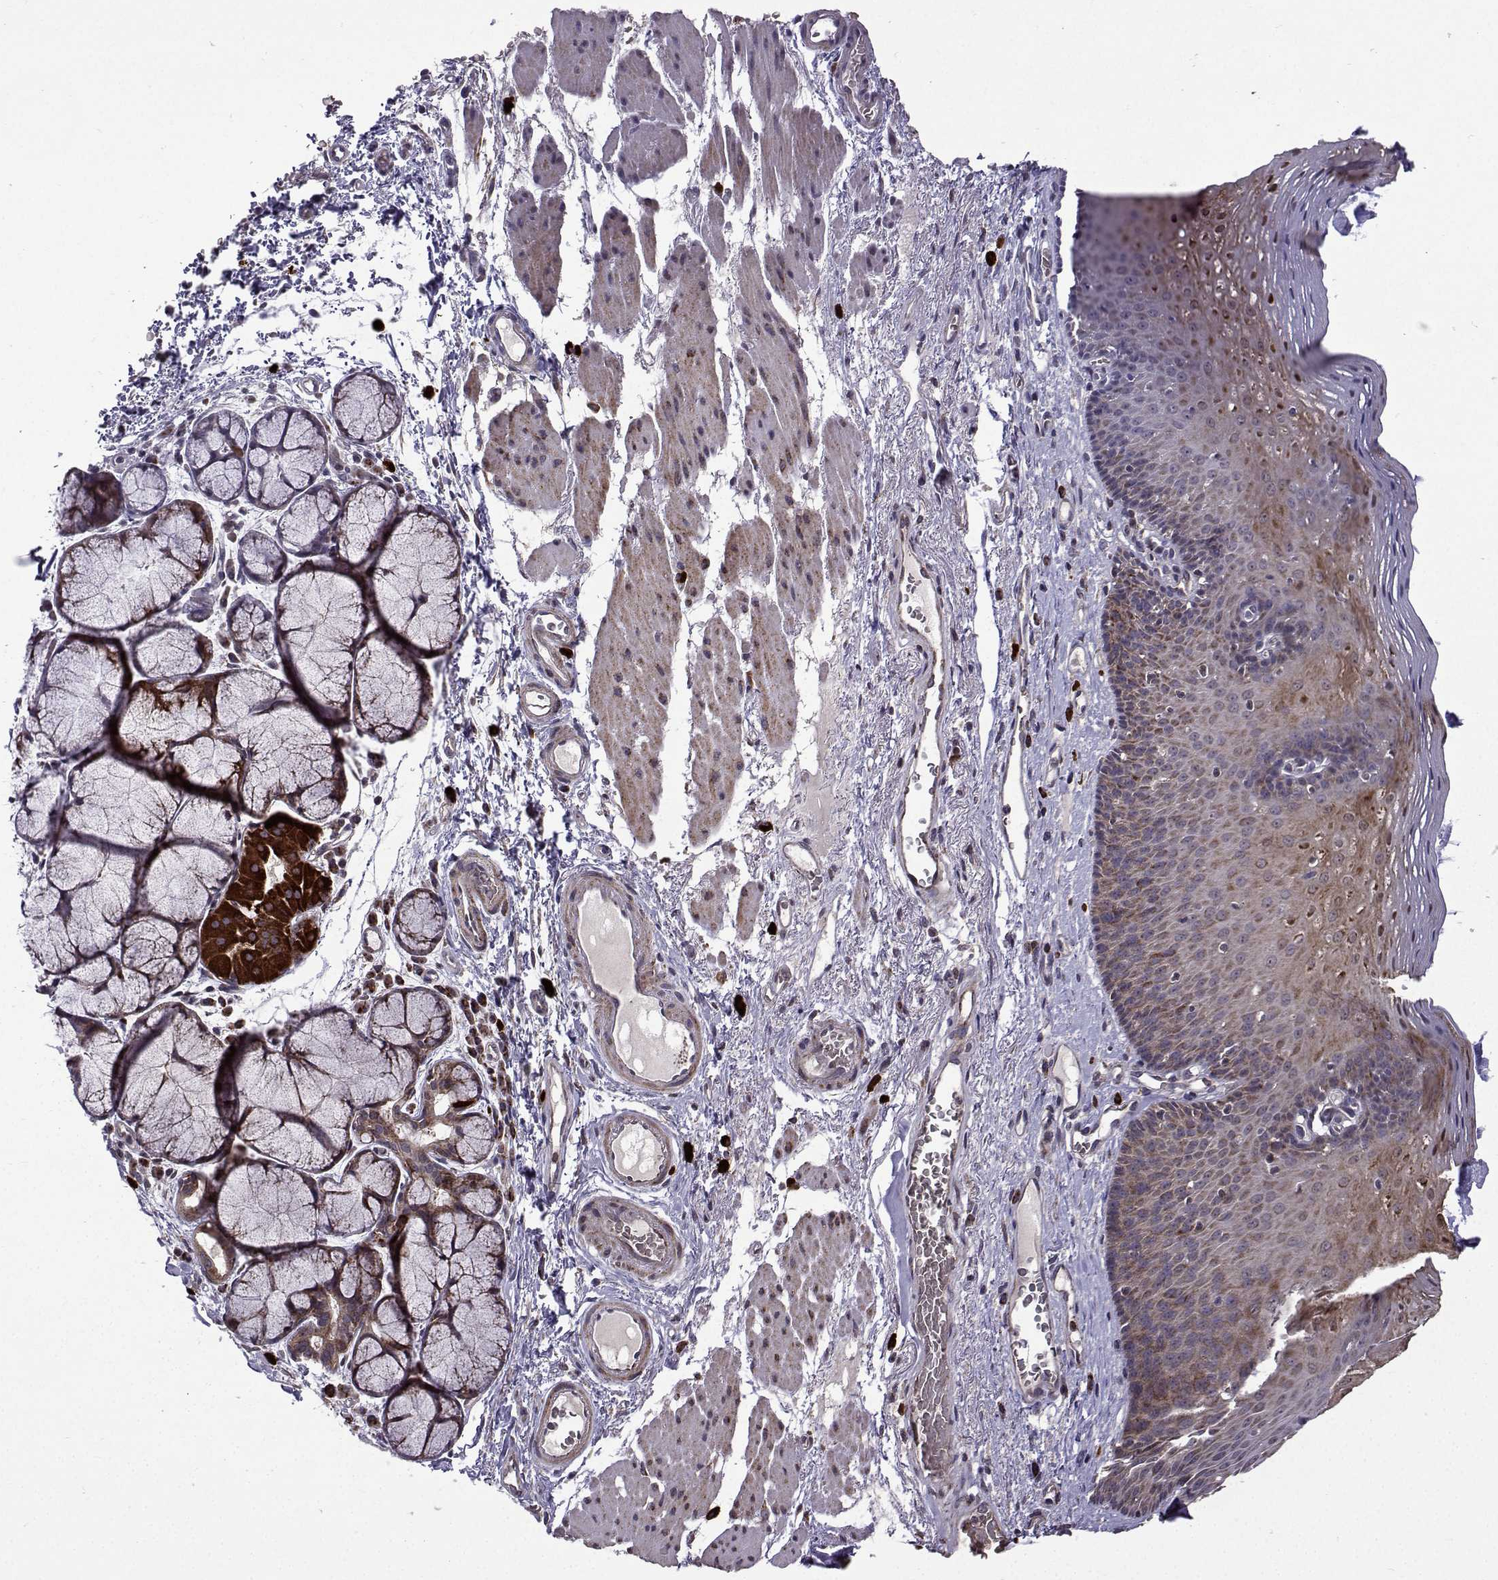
{"staining": {"intensity": "strong", "quantity": "25%-75%", "location": "cytoplasmic/membranous"}, "tissue": "esophagus", "cell_type": "Squamous epithelial cells", "image_type": "normal", "snomed": [{"axis": "morphology", "description": "Normal tissue, NOS"}, {"axis": "topography", "description": "Esophagus"}], "caption": "This is a photomicrograph of immunohistochemistry staining of normal esophagus, which shows strong expression in the cytoplasmic/membranous of squamous epithelial cells.", "gene": "TAB2", "patient": {"sex": "male", "age": 76}}